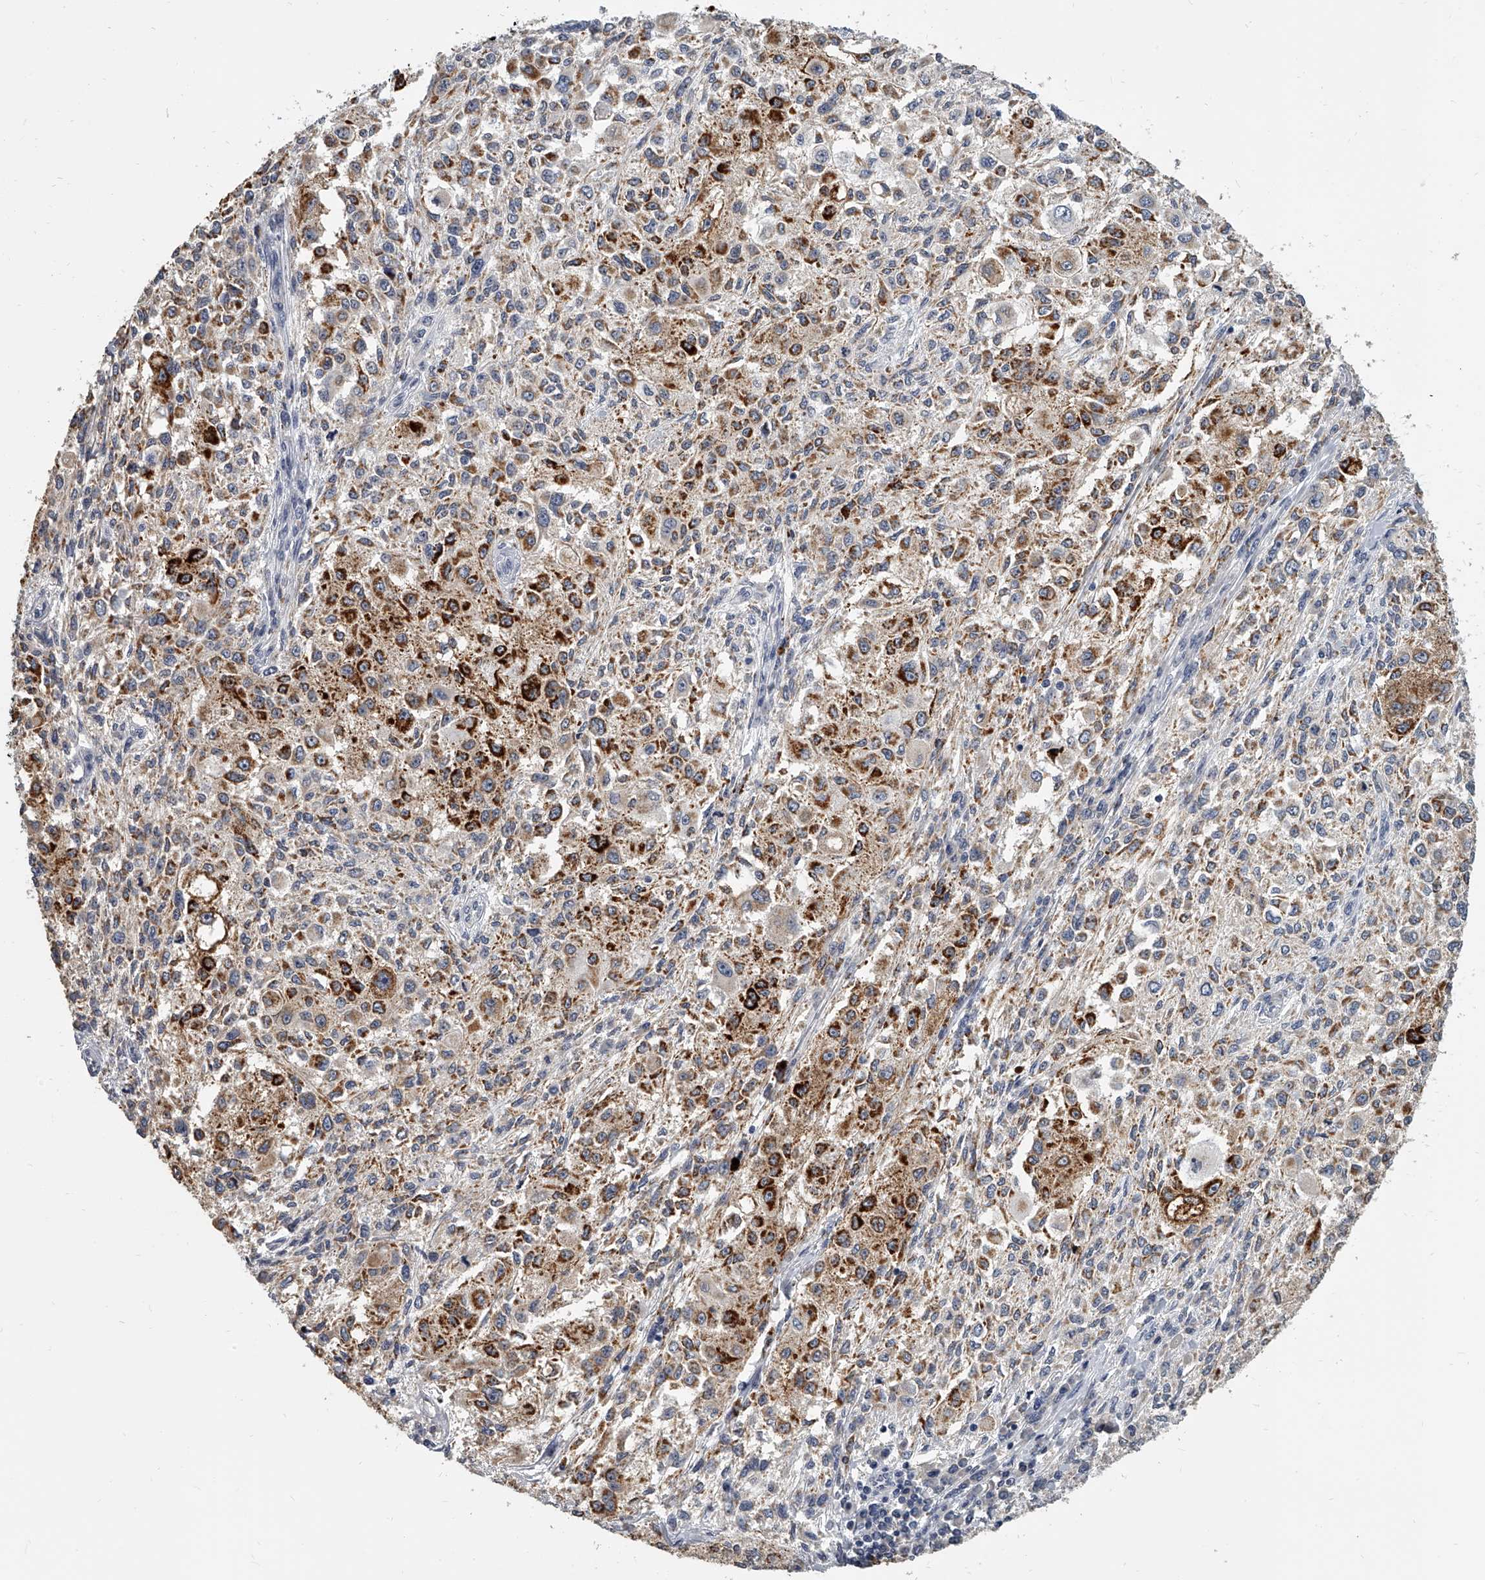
{"staining": {"intensity": "strong", "quantity": "25%-75%", "location": "cytoplasmic/membranous"}, "tissue": "melanoma", "cell_type": "Tumor cells", "image_type": "cancer", "snomed": [{"axis": "morphology", "description": "Necrosis, NOS"}, {"axis": "morphology", "description": "Malignant melanoma, NOS"}, {"axis": "topography", "description": "Skin"}], "caption": "Human melanoma stained for a protein (brown) exhibits strong cytoplasmic/membranous positive positivity in approximately 25%-75% of tumor cells.", "gene": "KLHL7", "patient": {"sex": "female", "age": 87}}